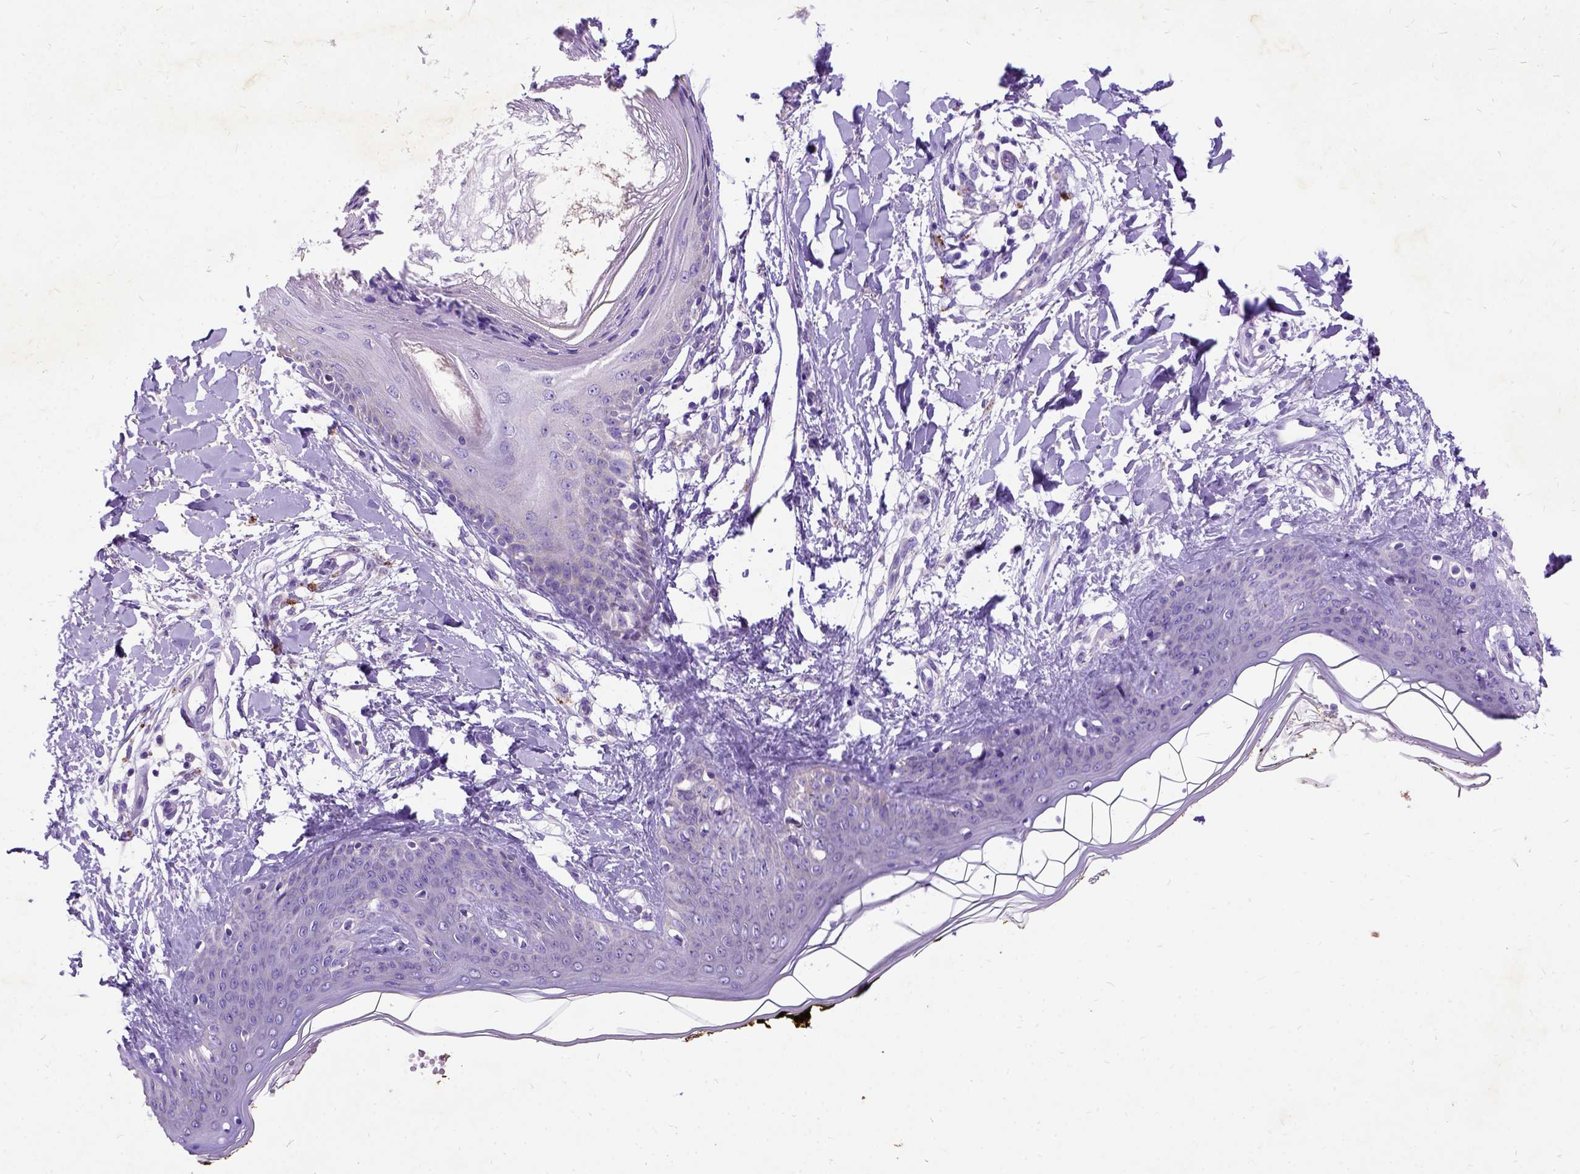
{"staining": {"intensity": "negative", "quantity": "none", "location": "none"}, "tissue": "skin", "cell_type": "Fibroblasts", "image_type": "normal", "snomed": [{"axis": "morphology", "description": "Normal tissue, NOS"}, {"axis": "topography", "description": "Skin"}], "caption": "Photomicrograph shows no significant protein positivity in fibroblasts of normal skin. (Brightfield microscopy of DAB (3,3'-diaminobenzidine) IHC at high magnification).", "gene": "CFAP54", "patient": {"sex": "female", "age": 34}}